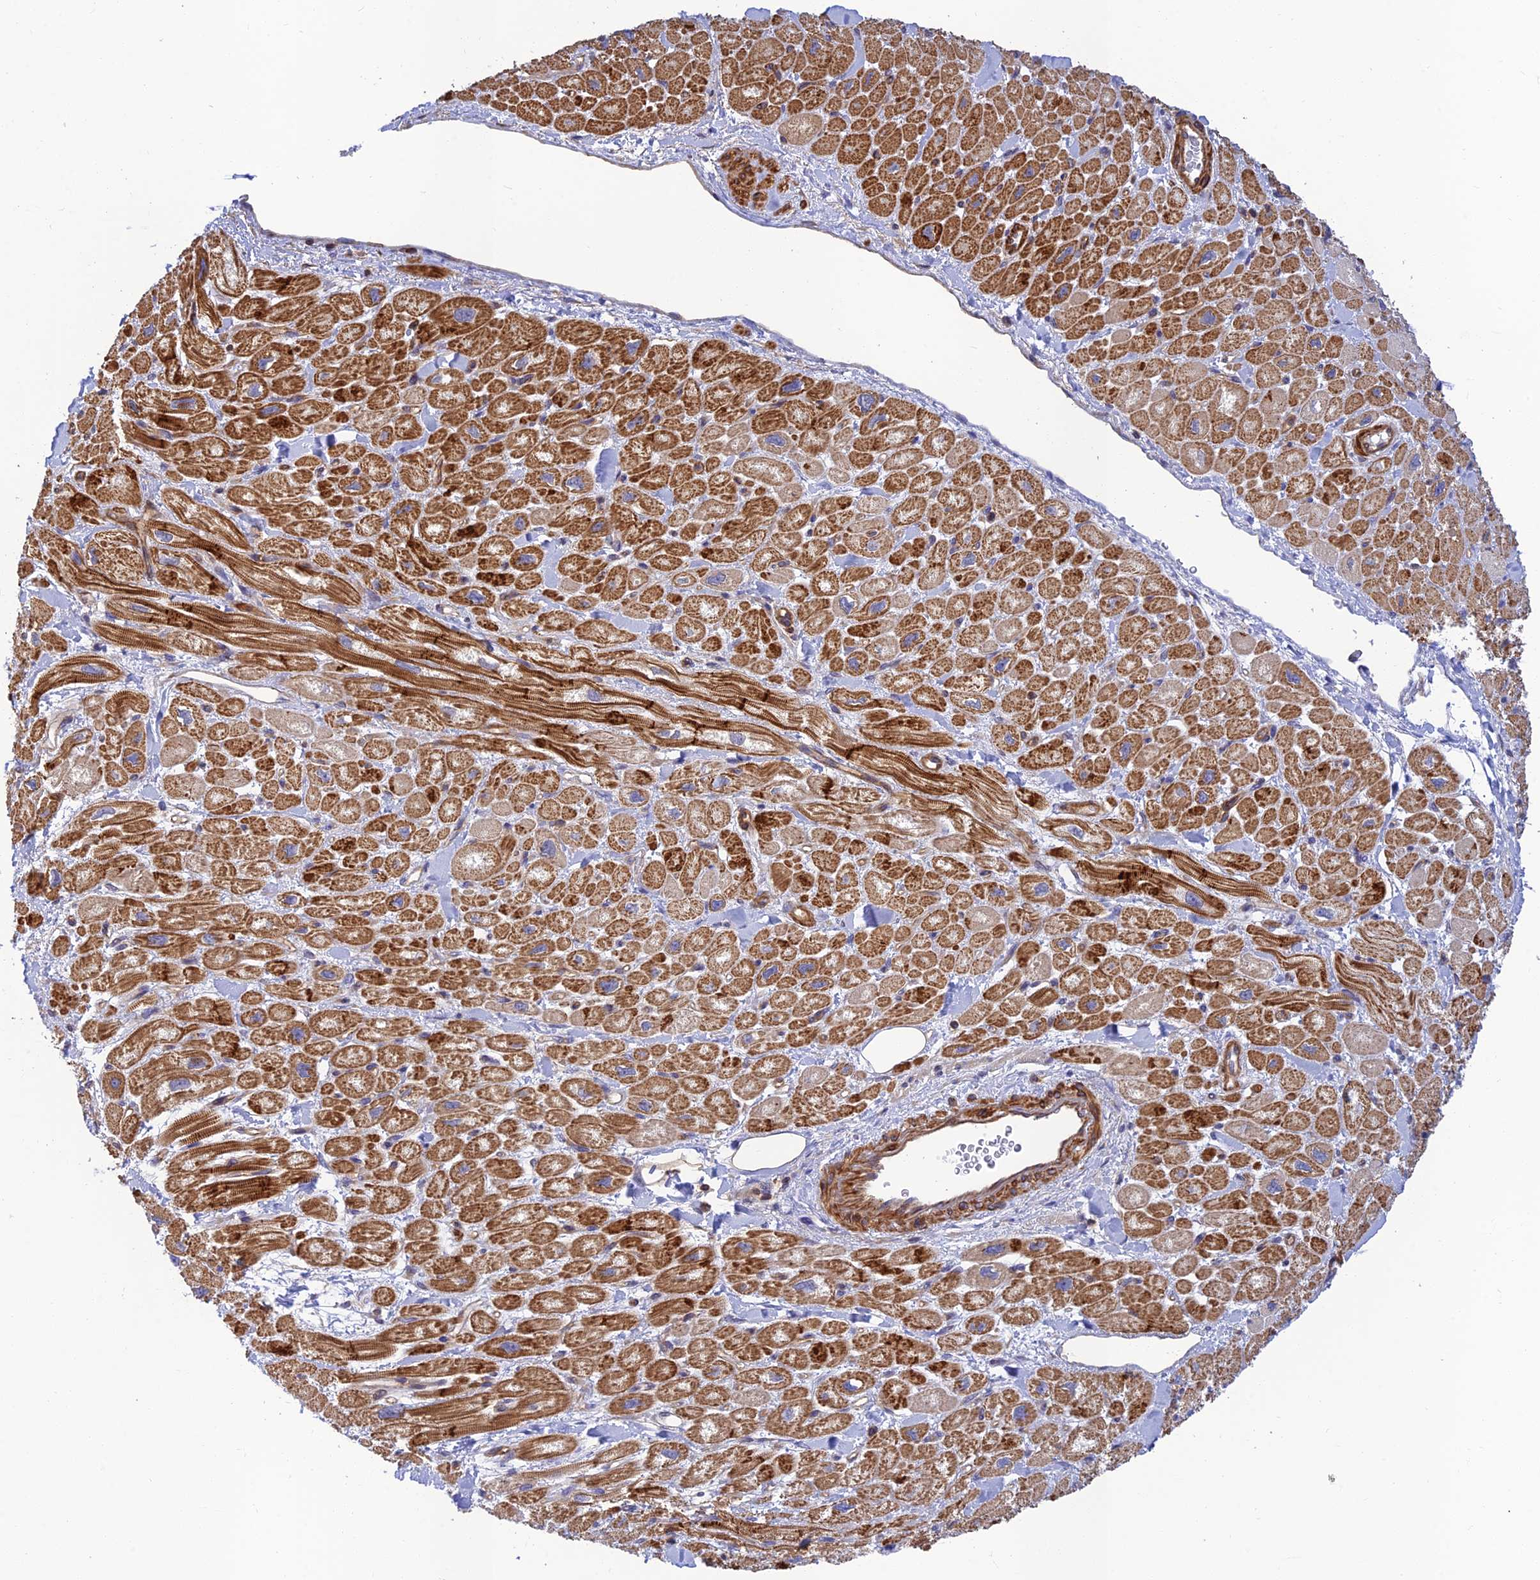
{"staining": {"intensity": "strong", "quantity": "25%-75%", "location": "cytoplasmic/membranous"}, "tissue": "heart muscle", "cell_type": "Cardiomyocytes", "image_type": "normal", "snomed": [{"axis": "morphology", "description": "Normal tissue, NOS"}, {"axis": "topography", "description": "Heart"}], "caption": "About 25%-75% of cardiomyocytes in normal human heart muscle reveal strong cytoplasmic/membranous protein positivity as visualized by brown immunohistochemical staining.", "gene": "PPP1R12C", "patient": {"sex": "male", "age": 65}}